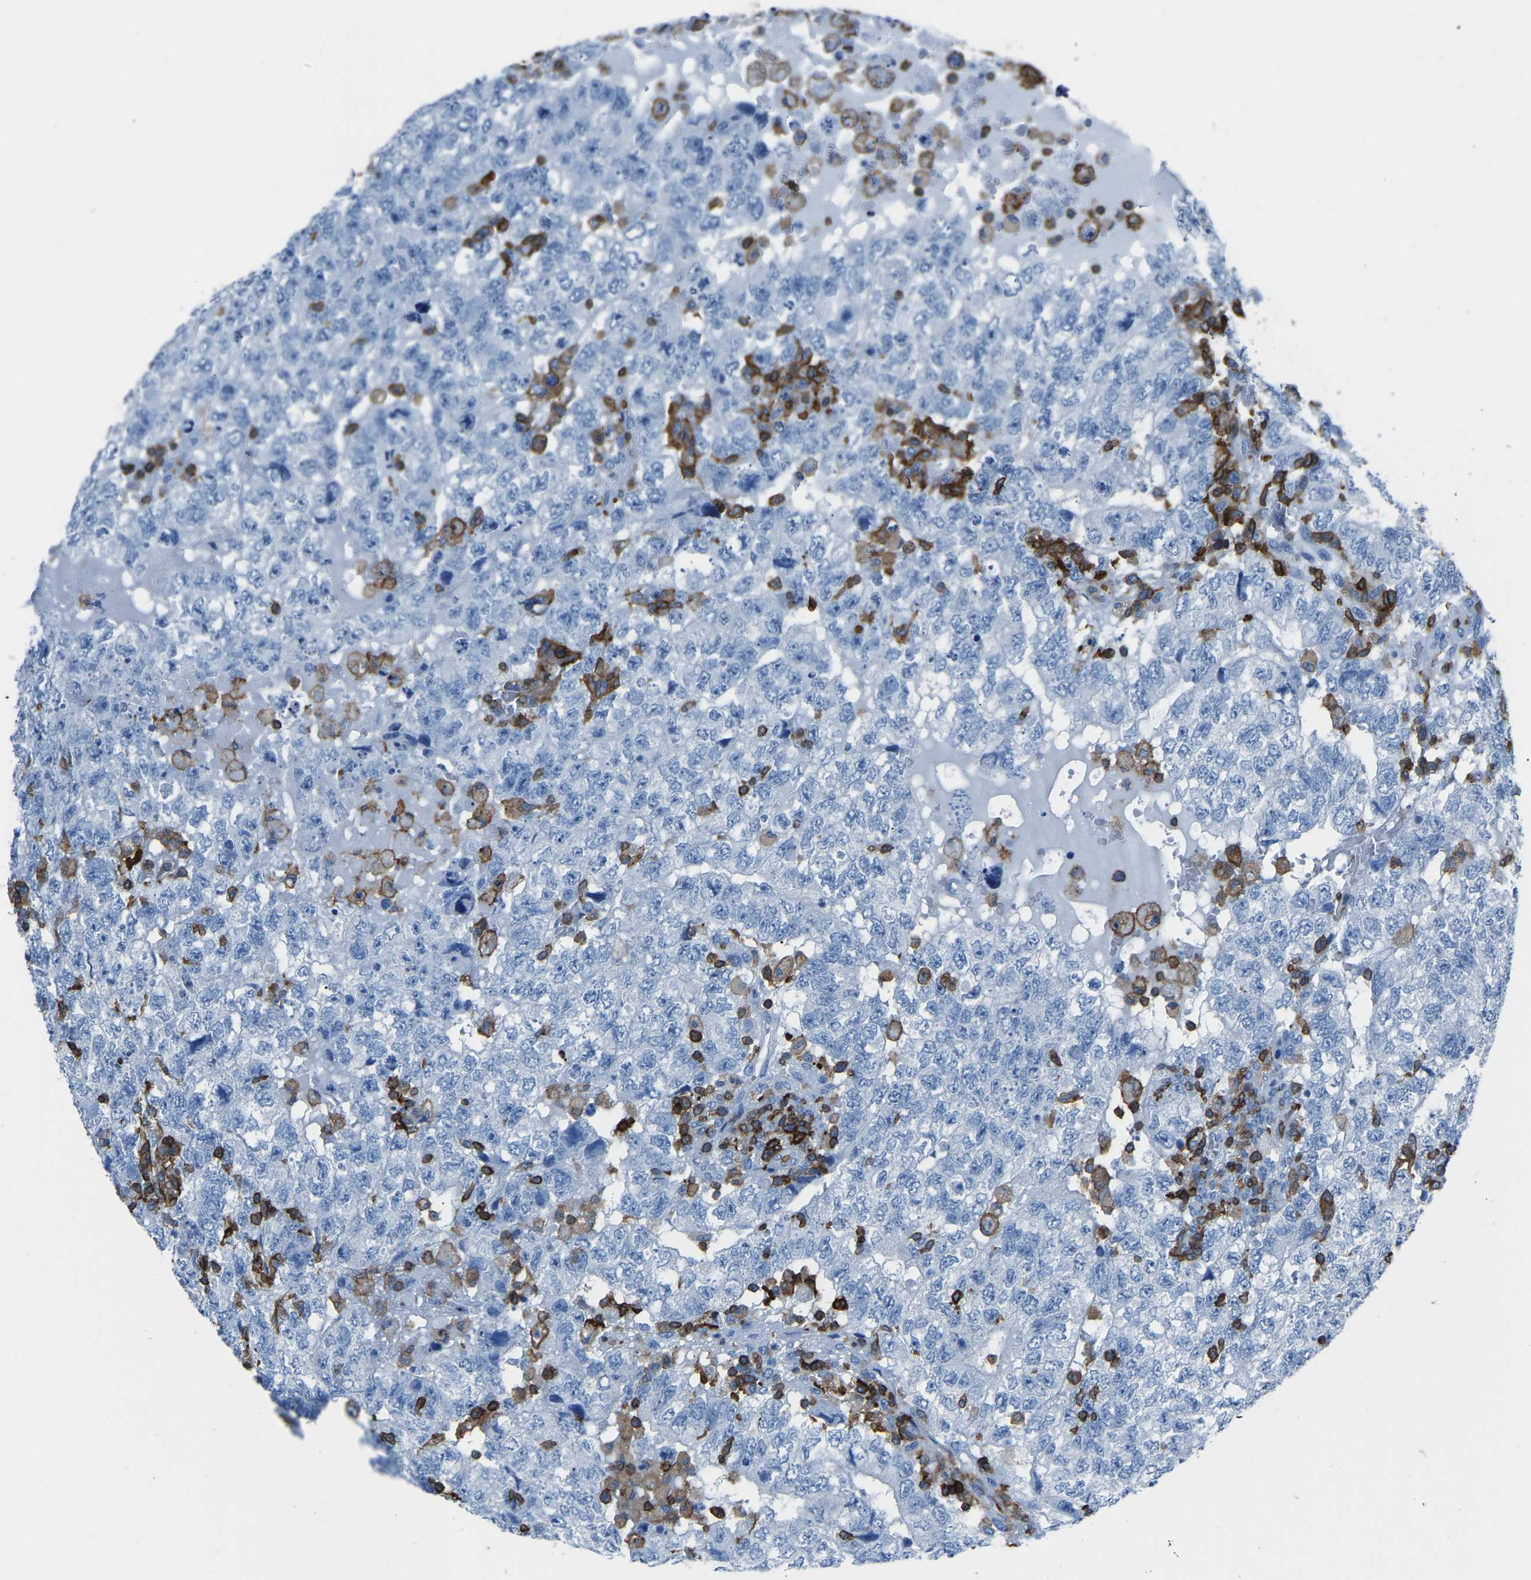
{"staining": {"intensity": "negative", "quantity": "none", "location": "none"}, "tissue": "testis cancer", "cell_type": "Tumor cells", "image_type": "cancer", "snomed": [{"axis": "morphology", "description": "Carcinoma, Embryonal, NOS"}, {"axis": "topography", "description": "Testis"}], "caption": "Testis cancer stained for a protein using immunohistochemistry (IHC) exhibits no expression tumor cells.", "gene": "LSP1", "patient": {"sex": "male", "age": 36}}